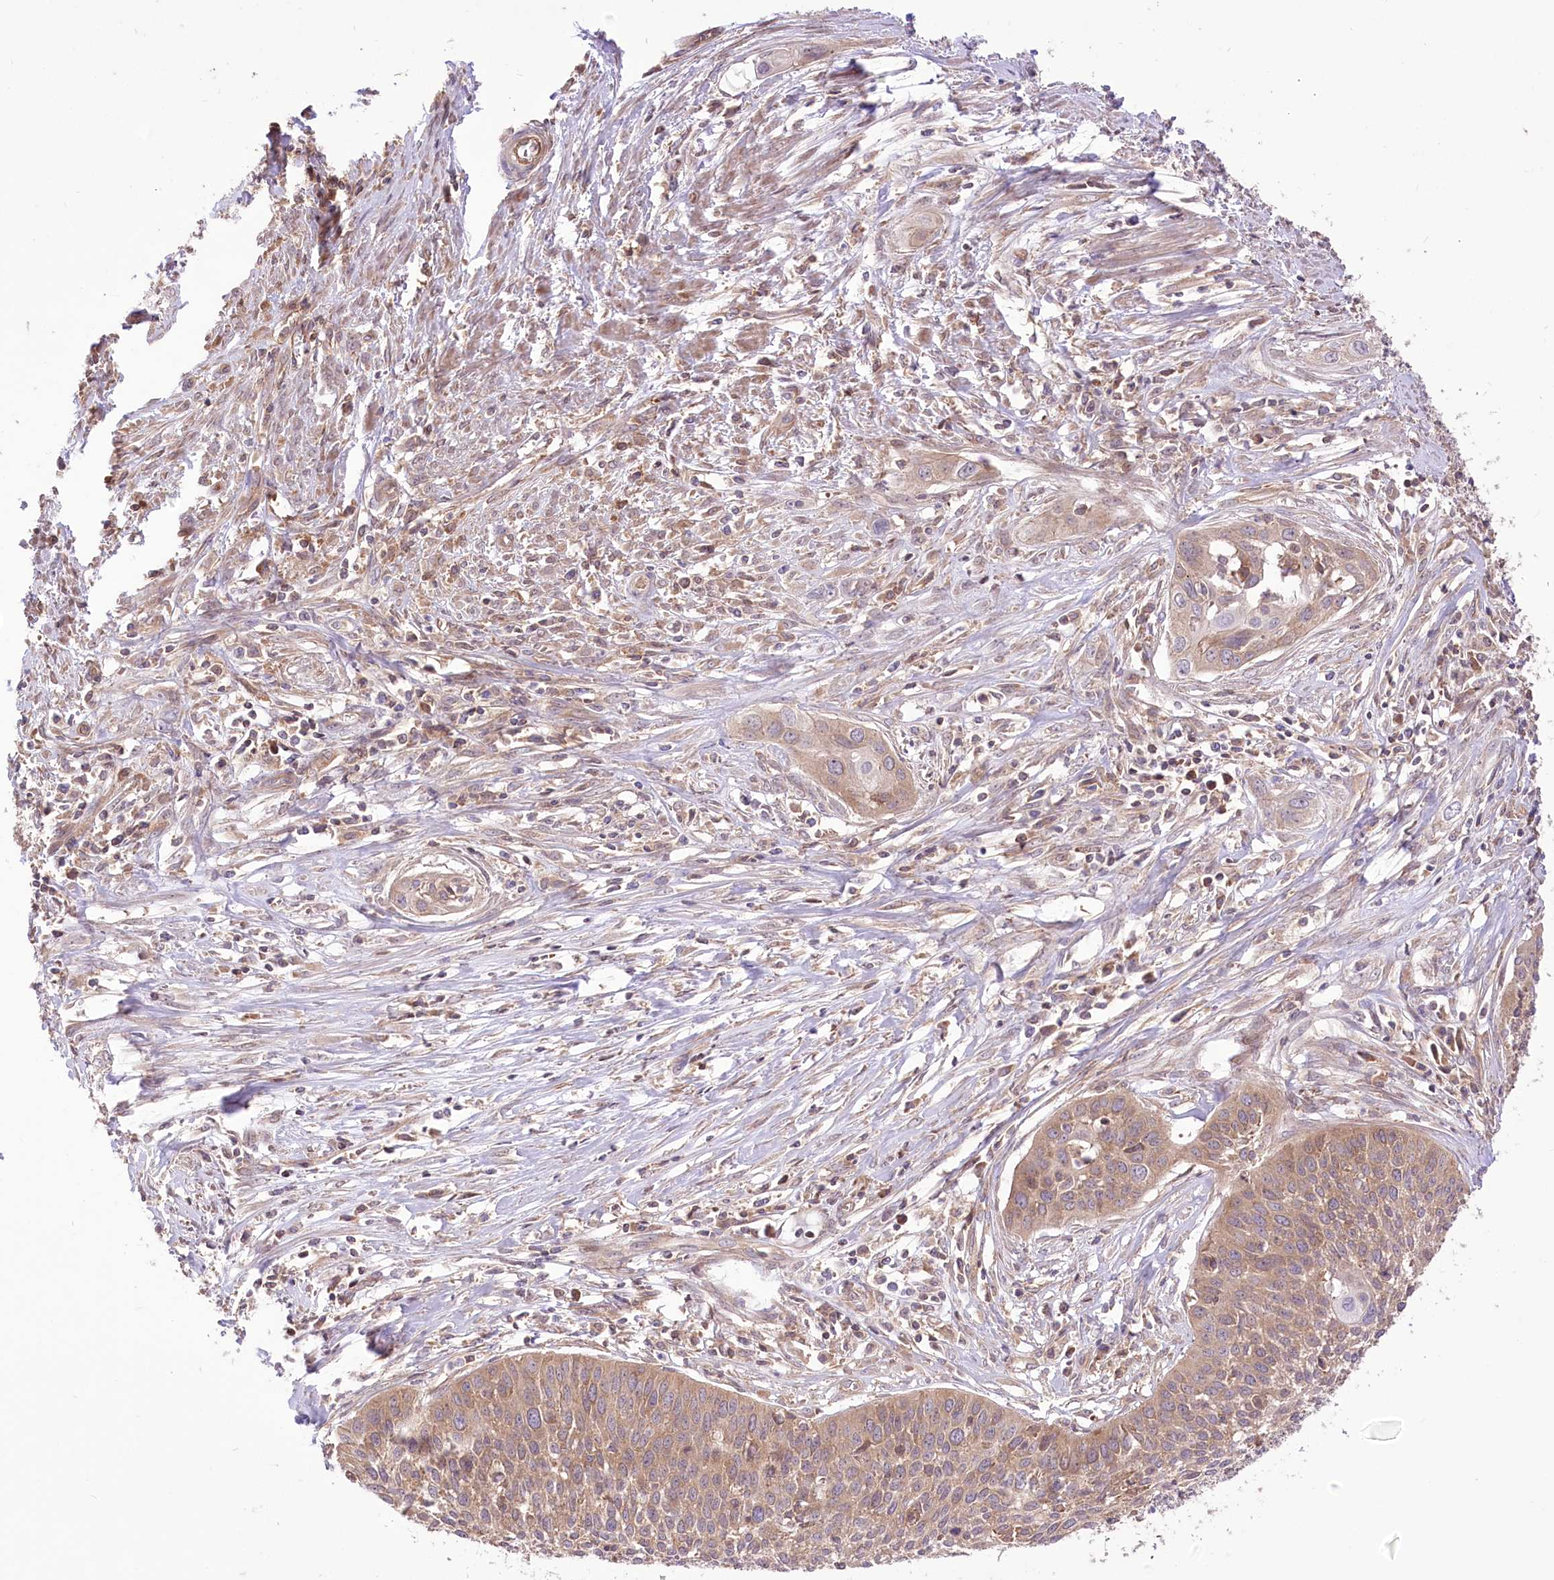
{"staining": {"intensity": "weak", "quantity": "25%-75%", "location": "cytoplasmic/membranous"}, "tissue": "cervical cancer", "cell_type": "Tumor cells", "image_type": "cancer", "snomed": [{"axis": "morphology", "description": "Squamous cell carcinoma, NOS"}, {"axis": "topography", "description": "Cervix"}], "caption": "An IHC photomicrograph of tumor tissue is shown. Protein staining in brown shows weak cytoplasmic/membranous positivity in cervical squamous cell carcinoma within tumor cells.", "gene": "XYLB", "patient": {"sex": "female", "age": 34}}